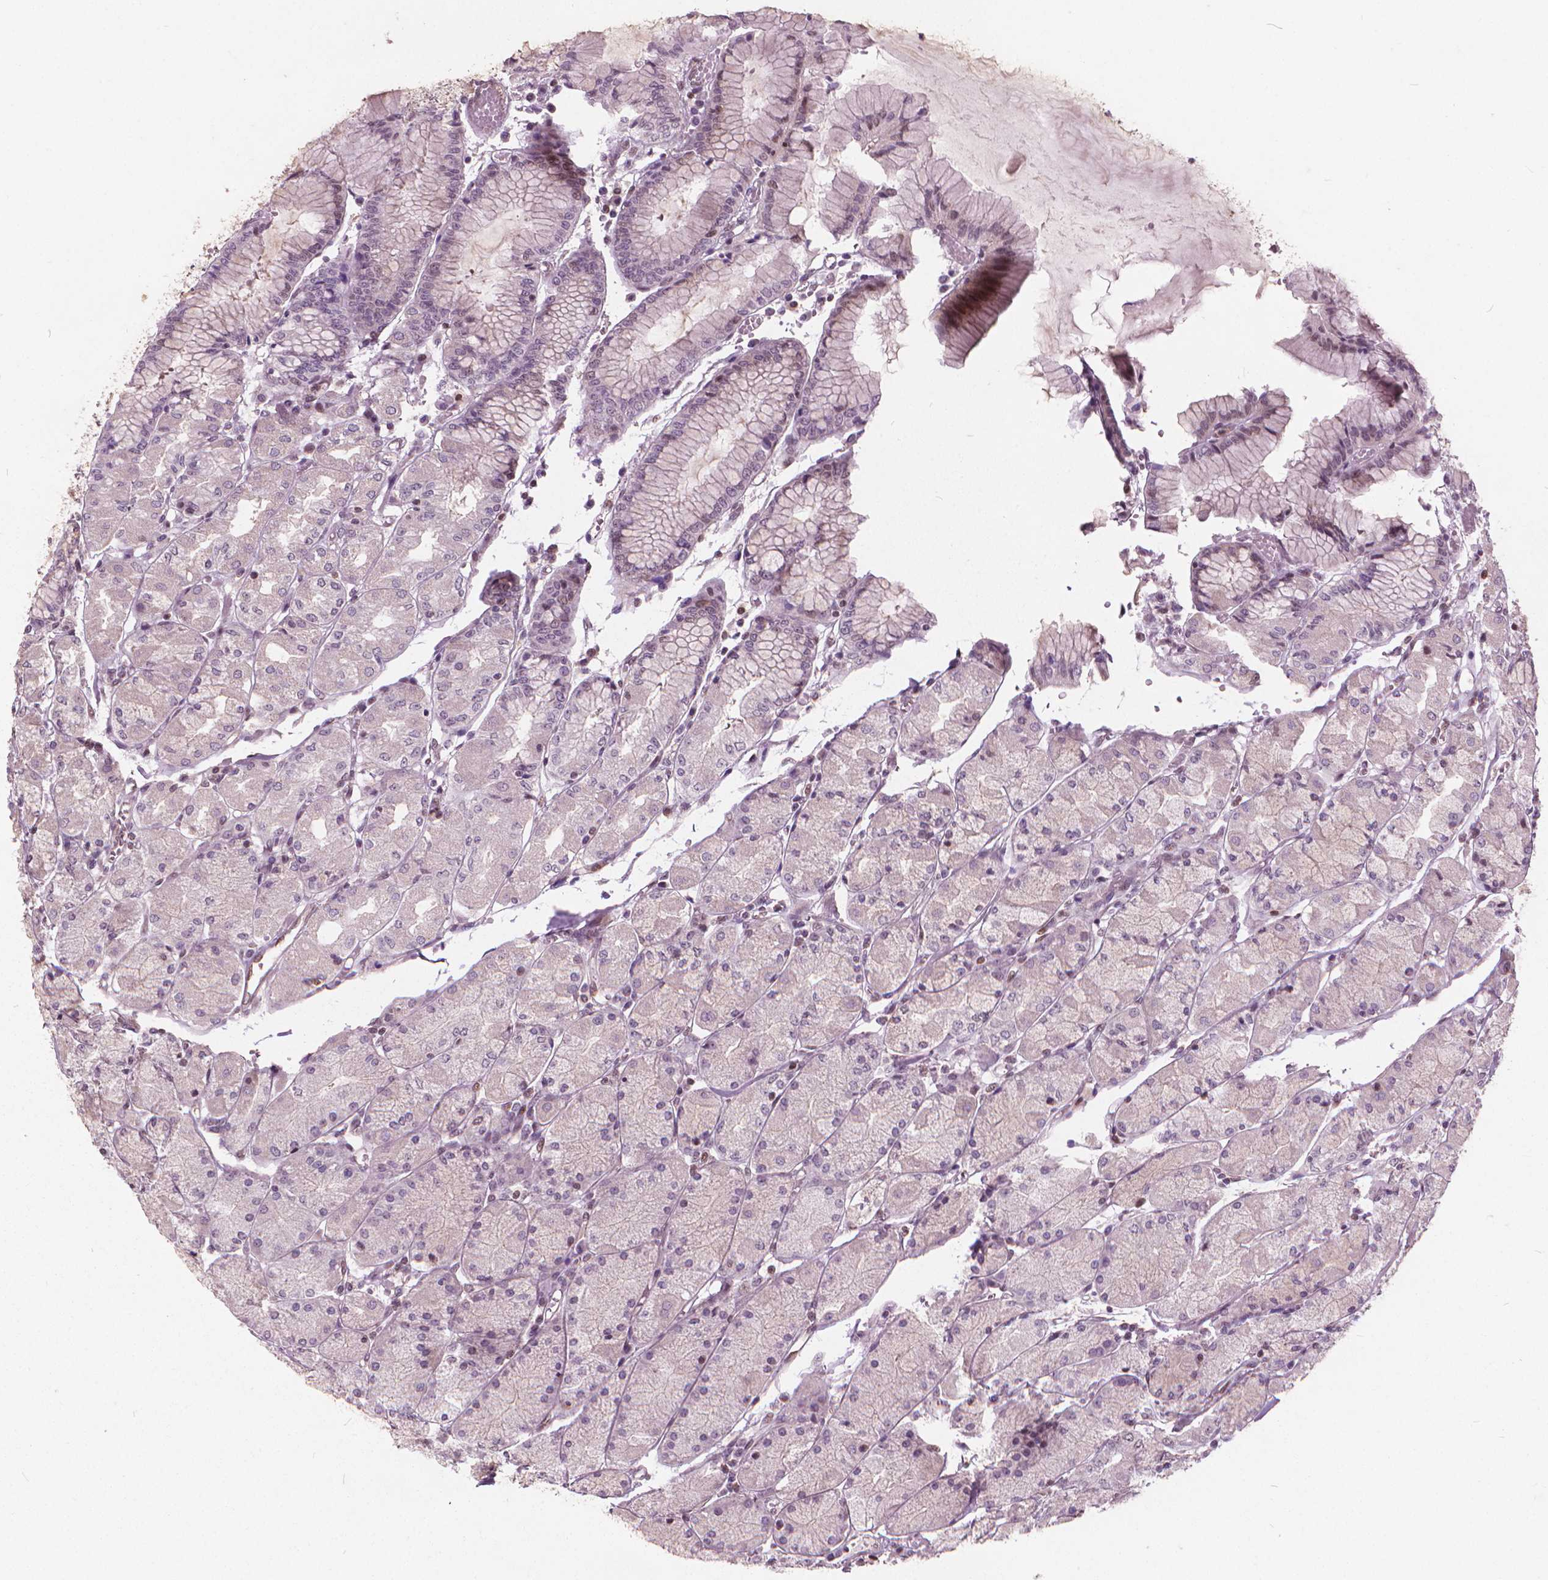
{"staining": {"intensity": "moderate", "quantity": "<25%", "location": "nuclear"}, "tissue": "stomach", "cell_type": "Glandular cells", "image_type": "normal", "snomed": [{"axis": "morphology", "description": "Normal tissue, NOS"}, {"axis": "topography", "description": "Stomach, upper"}], "caption": "The micrograph demonstrates staining of unremarkable stomach, revealing moderate nuclear protein staining (brown color) within glandular cells. Nuclei are stained in blue.", "gene": "STAT5B", "patient": {"sex": "male", "age": 69}}